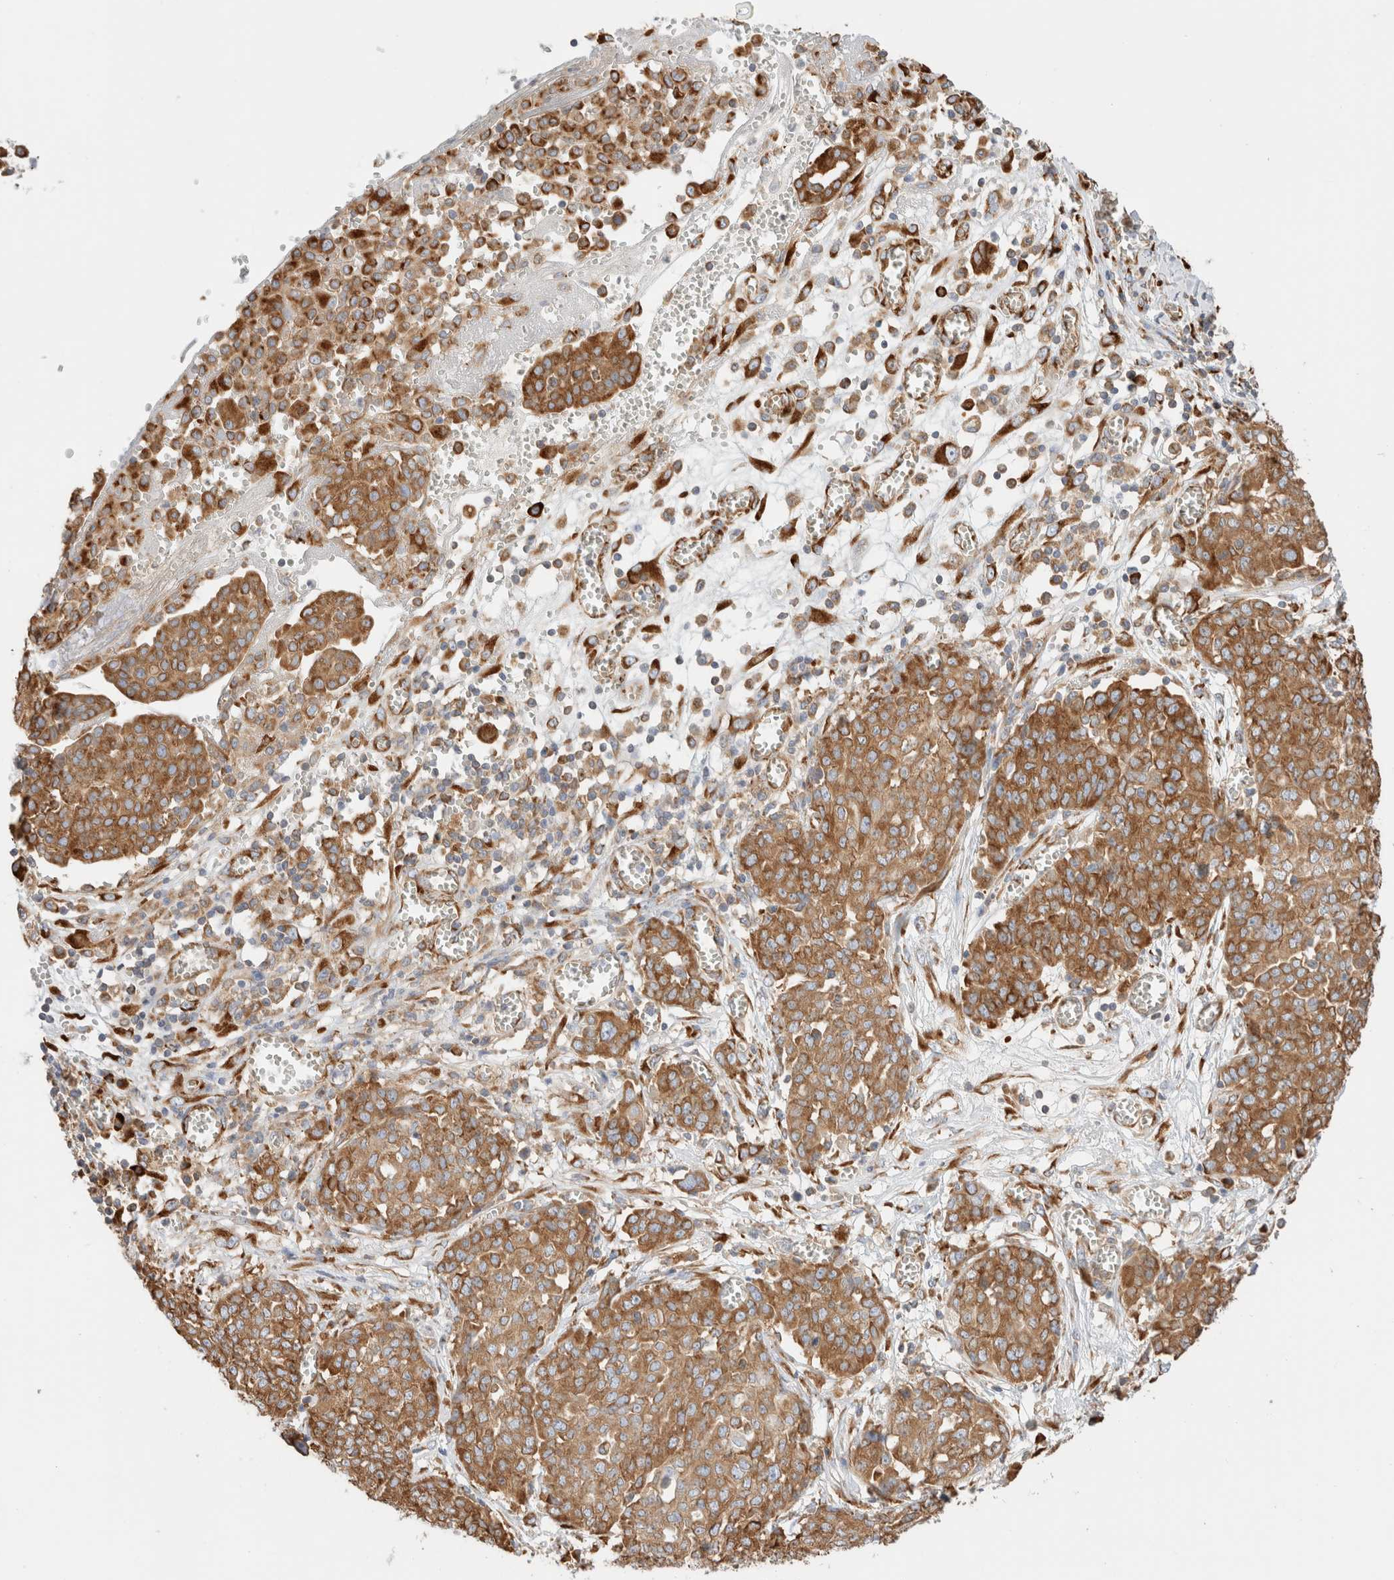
{"staining": {"intensity": "moderate", "quantity": ">75%", "location": "cytoplasmic/membranous"}, "tissue": "ovarian cancer", "cell_type": "Tumor cells", "image_type": "cancer", "snomed": [{"axis": "morphology", "description": "Cystadenocarcinoma, serous, NOS"}, {"axis": "topography", "description": "Soft tissue"}, {"axis": "topography", "description": "Ovary"}], "caption": "The micrograph displays immunohistochemical staining of ovarian cancer. There is moderate cytoplasmic/membranous expression is appreciated in approximately >75% of tumor cells. Nuclei are stained in blue.", "gene": "ZC2HC1A", "patient": {"sex": "female", "age": 57}}